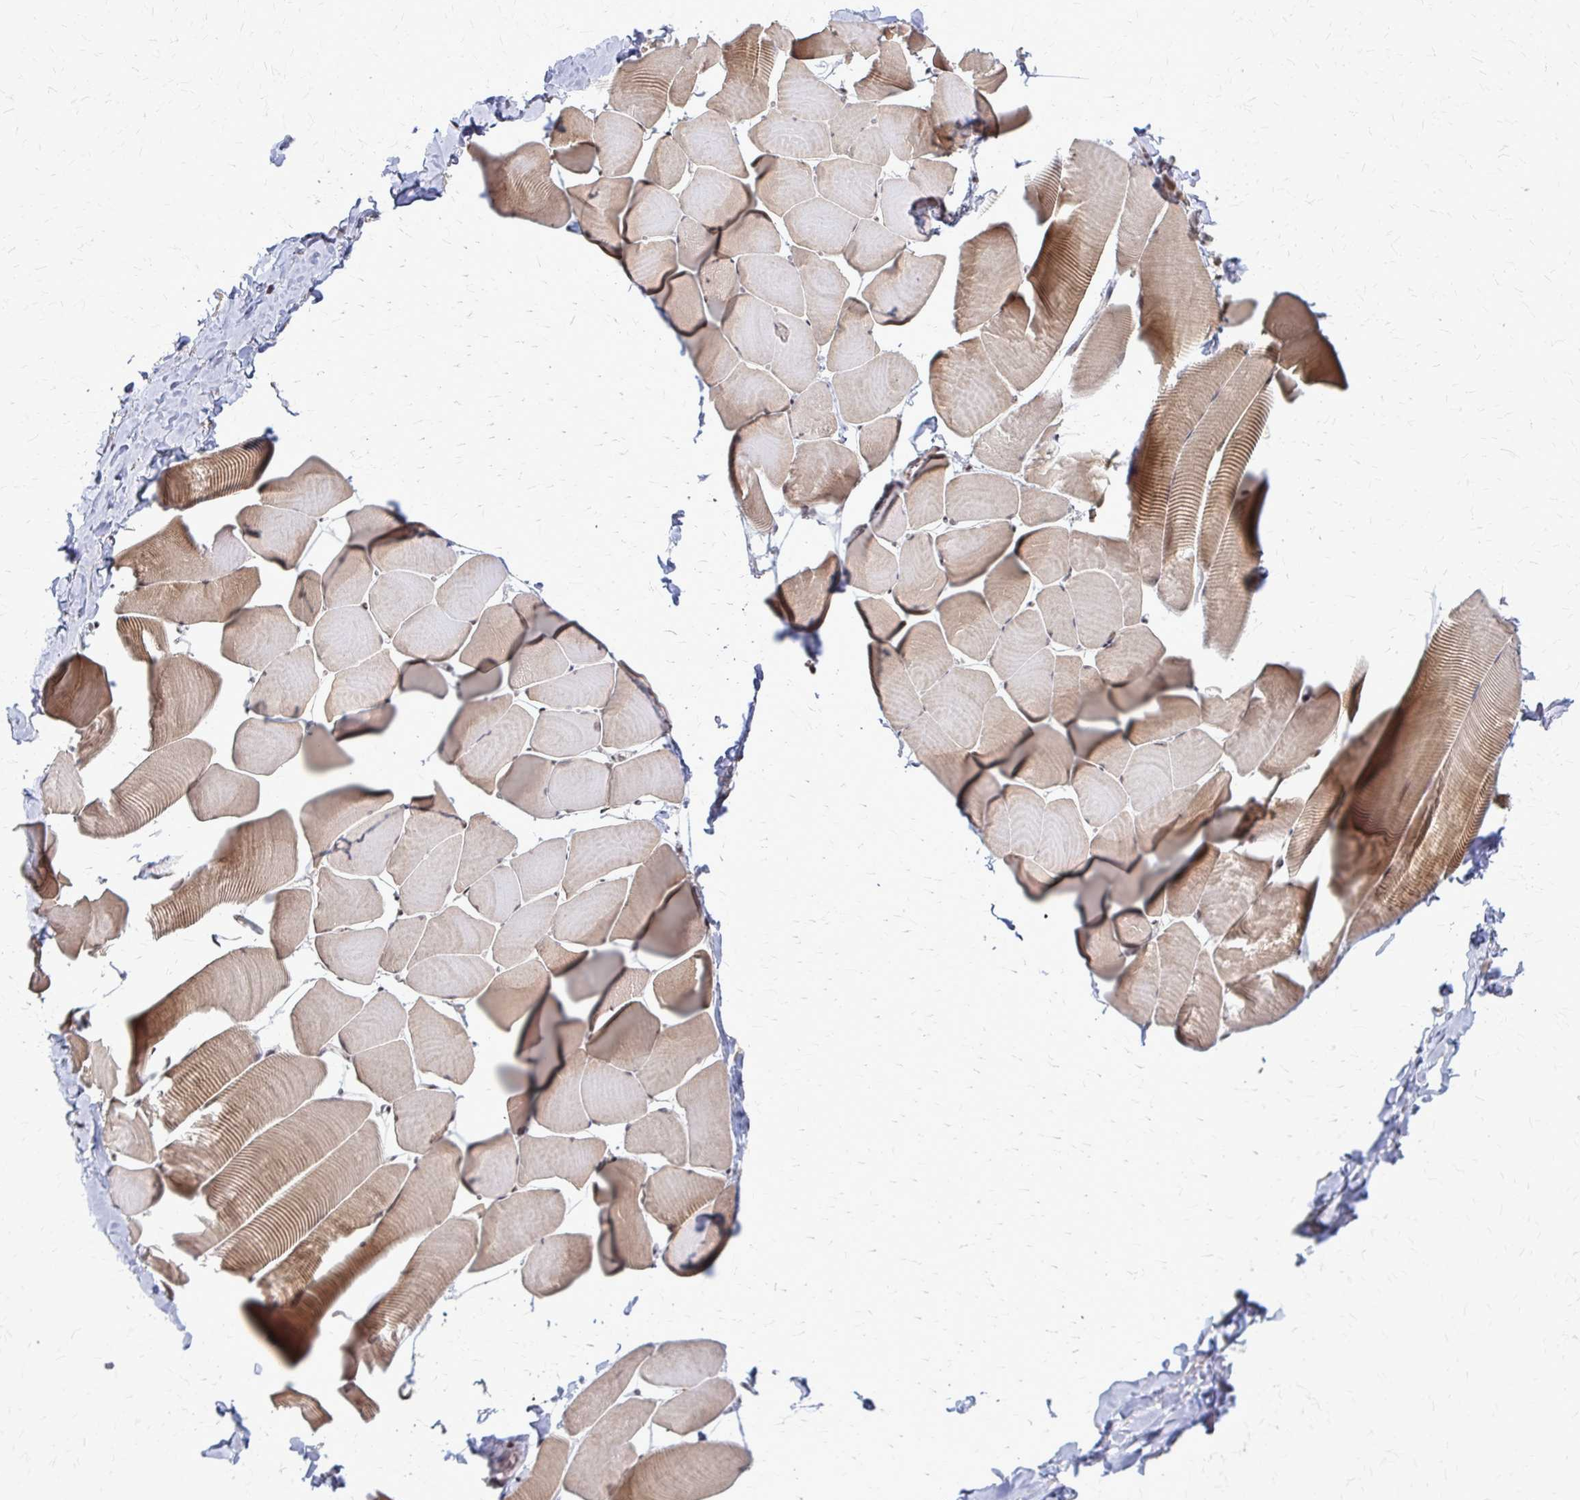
{"staining": {"intensity": "moderate", "quantity": "25%-75%", "location": "cytoplasmic/membranous,nuclear"}, "tissue": "skeletal muscle", "cell_type": "Myocytes", "image_type": "normal", "snomed": [{"axis": "morphology", "description": "Normal tissue, NOS"}, {"axis": "topography", "description": "Skeletal muscle"}], "caption": "Normal skeletal muscle exhibits moderate cytoplasmic/membranous,nuclear expression in approximately 25%-75% of myocytes.", "gene": "HDAC3", "patient": {"sex": "male", "age": 25}}